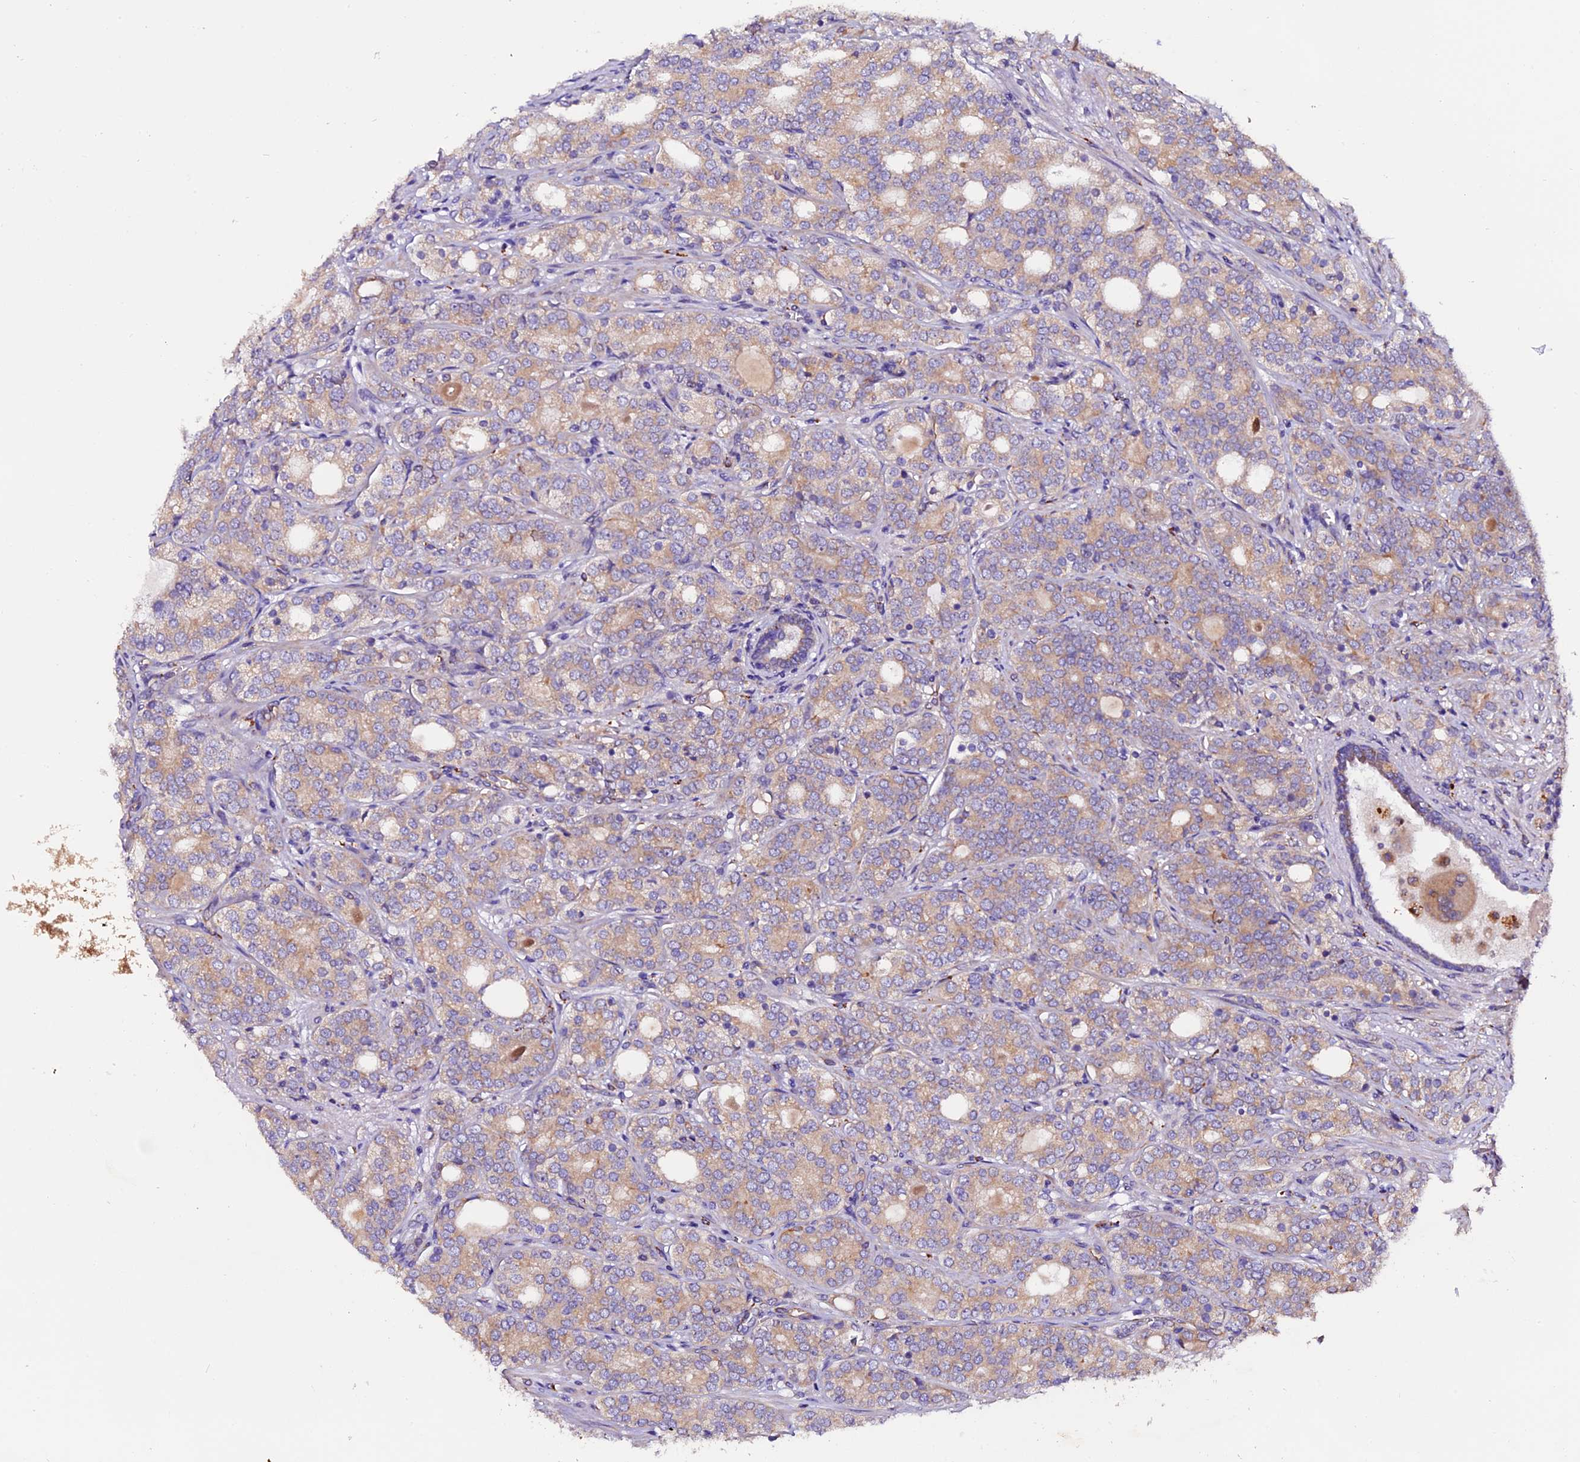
{"staining": {"intensity": "moderate", "quantity": ">75%", "location": "cytoplasmic/membranous"}, "tissue": "prostate cancer", "cell_type": "Tumor cells", "image_type": "cancer", "snomed": [{"axis": "morphology", "description": "Adenocarcinoma, High grade"}, {"axis": "topography", "description": "Prostate"}], "caption": "Adenocarcinoma (high-grade) (prostate) stained for a protein exhibits moderate cytoplasmic/membranous positivity in tumor cells. (IHC, brightfield microscopy, high magnification).", "gene": "CLN5", "patient": {"sex": "male", "age": 64}}